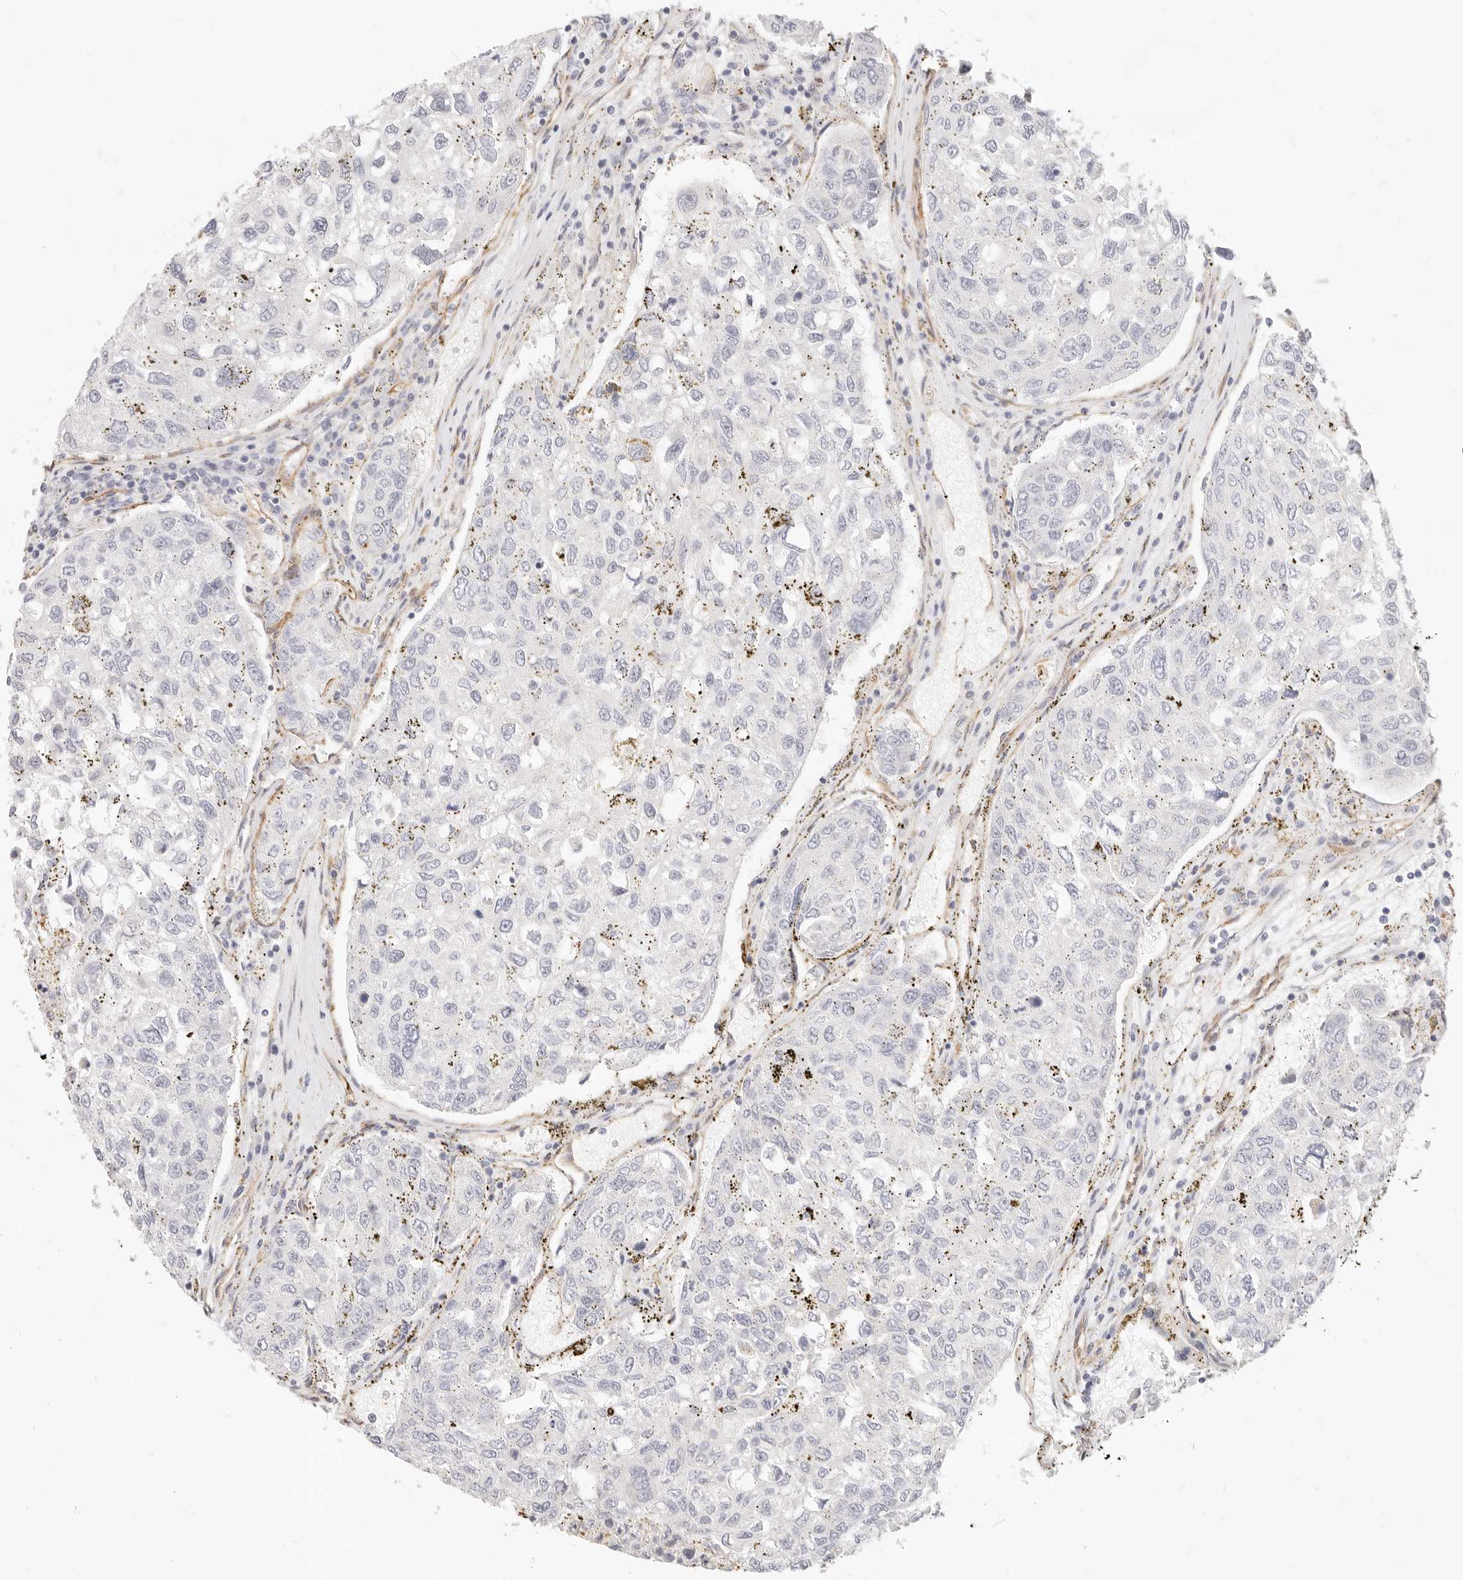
{"staining": {"intensity": "negative", "quantity": "none", "location": "none"}, "tissue": "urothelial cancer", "cell_type": "Tumor cells", "image_type": "cancer", "snomed": [{"axis": "morphology", "description": "Urothelial carcinoma, High grade"}, {"axis": "topography", "description": "Lymph node"}, {"axis": "topography", "description": "Urinary bladder"}], "caption": "Urothelial cancer was stained to show a protein in brown. There is no significant expression in tumor cells.", "gene": "NUS1", "patient": {"sex": "male", "age": 51}}